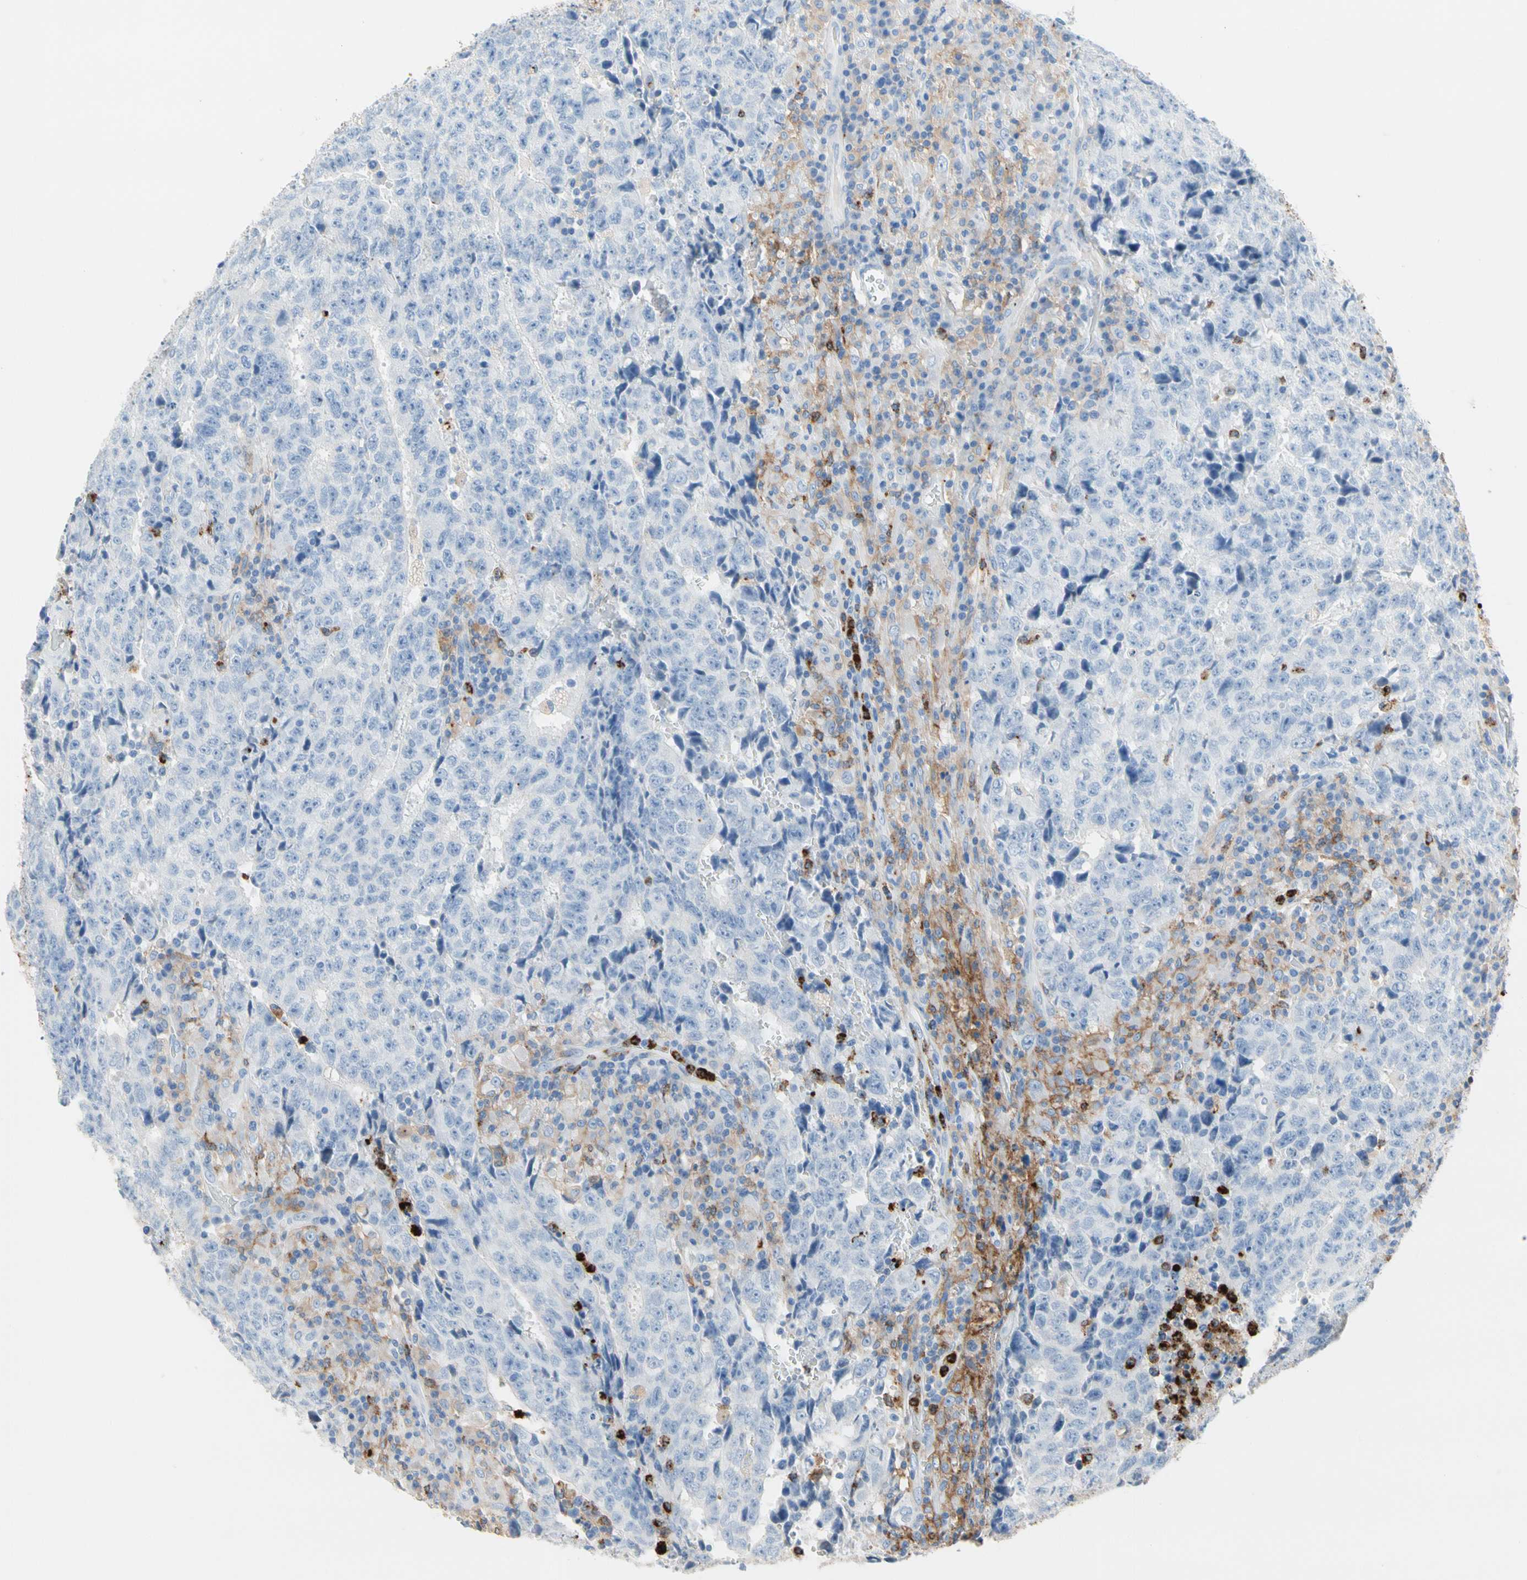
{"staining": {"intensity": "negative", "quantity": "none", "location": "none"}, "tissue": "testis cancer", "cell_type": "Tumor cells", "image_type": "cancer", "snomed": [{"axis": "morphology", "description": "Necrosis, NOS"}, {"axis": "morphology", "description": "Carcinoma, Embryonal, NOS"}, {"axis": "topography", "description": "Testis"}], "caption": "Testis cancer (embryonal carcinoma) was stained to show a protein in brown. There is no significant expression in tumor cells.", "gene": "CLEC4A", "patient": {"sex": "male", "age": 19}}